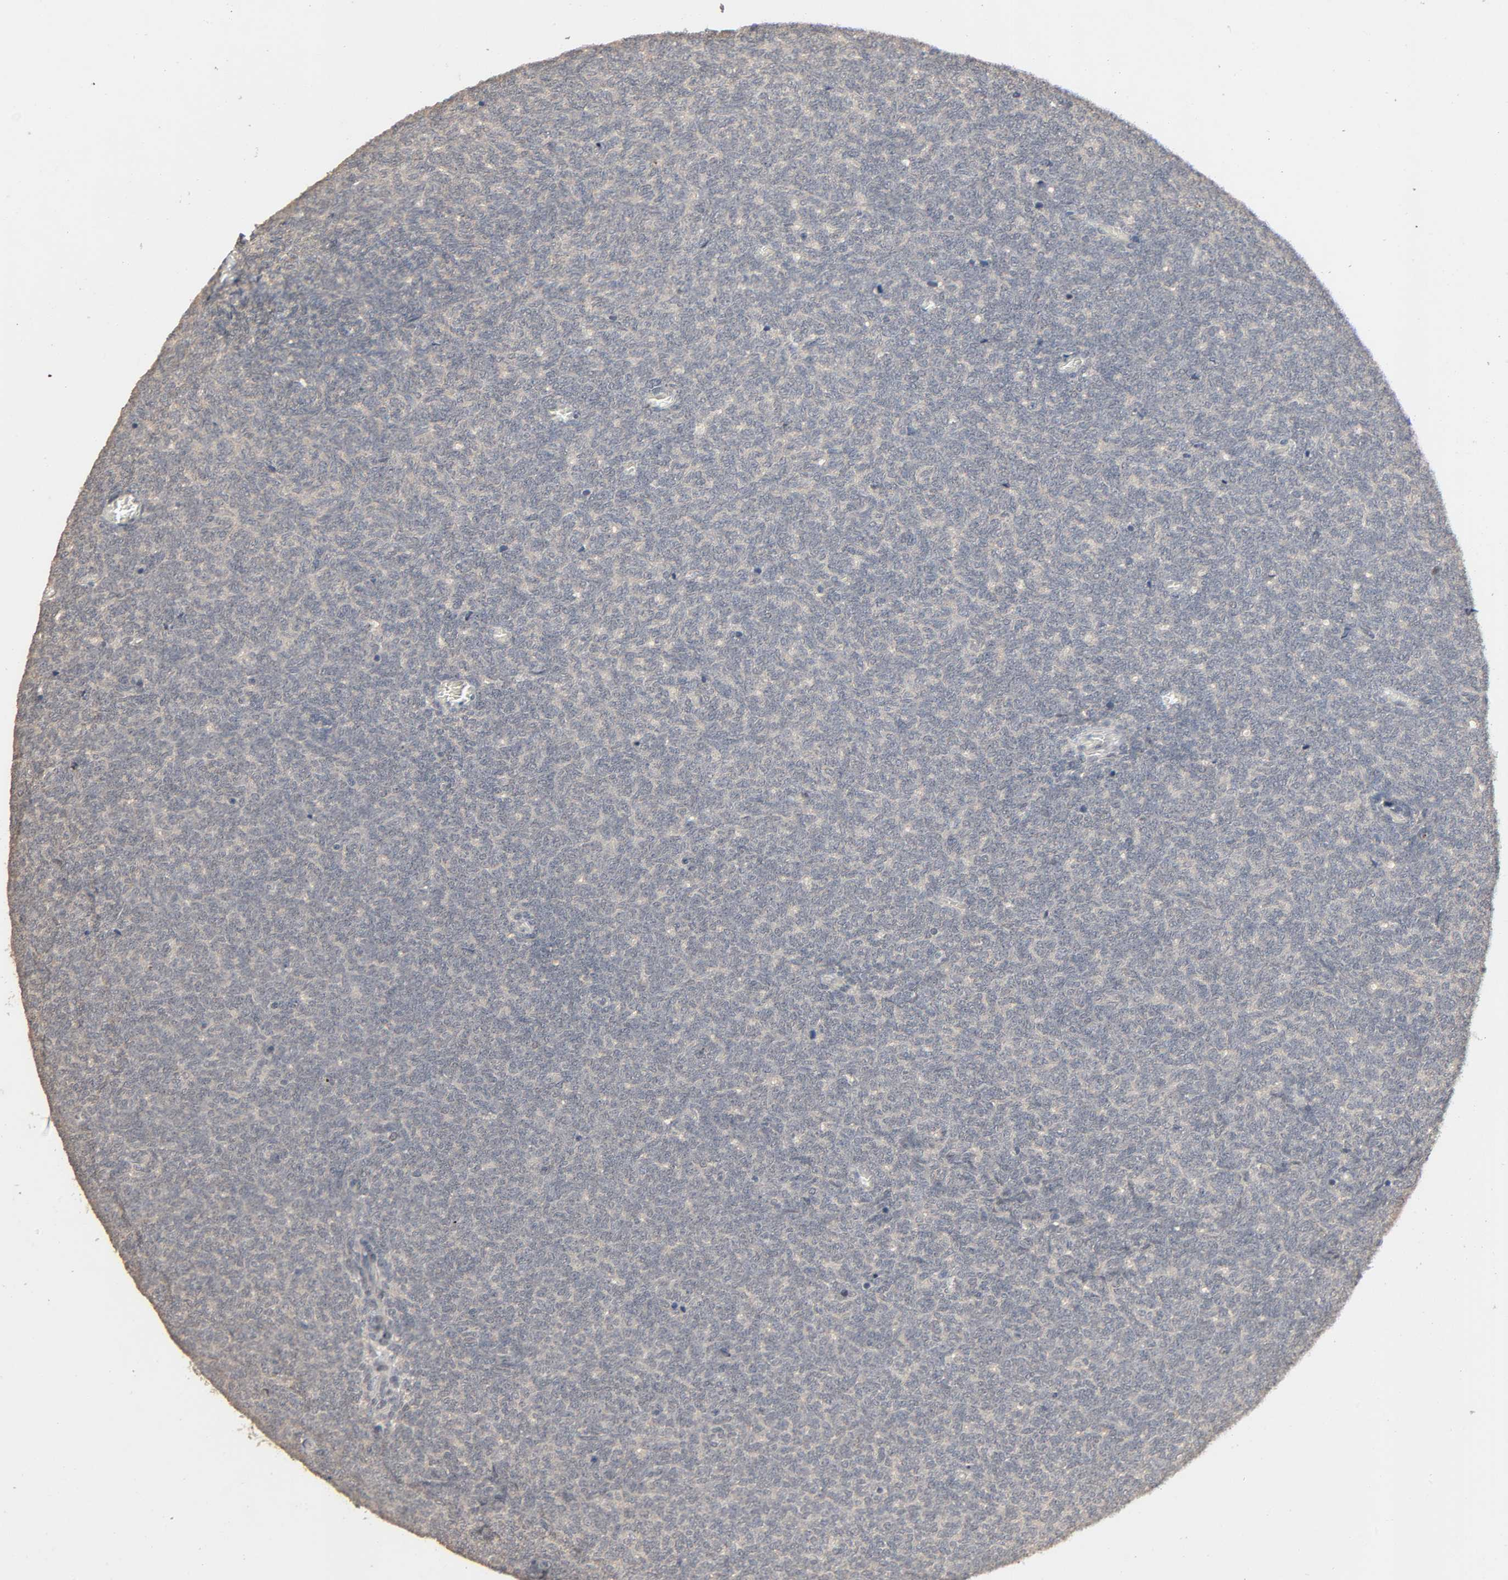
{"staining": {"intensity": "negative", "quantity": "none", "location": "none"}, "tissue": "renal cancer", "cell_type": "Tumor cells", "image_type": "cancer", "snomed": [{"axis": "morphology", "description": "Neoplasm, malignant, NOS"}, {"axis": "topography", "description": "Kidney"}], "caption": "DAB immunohistochemical staining of human malignant neoplasm (renal) displays no significant expression in tumor cells.", "gene": "MAGEA8", "patient": {"sex": "male", "age": 28}}